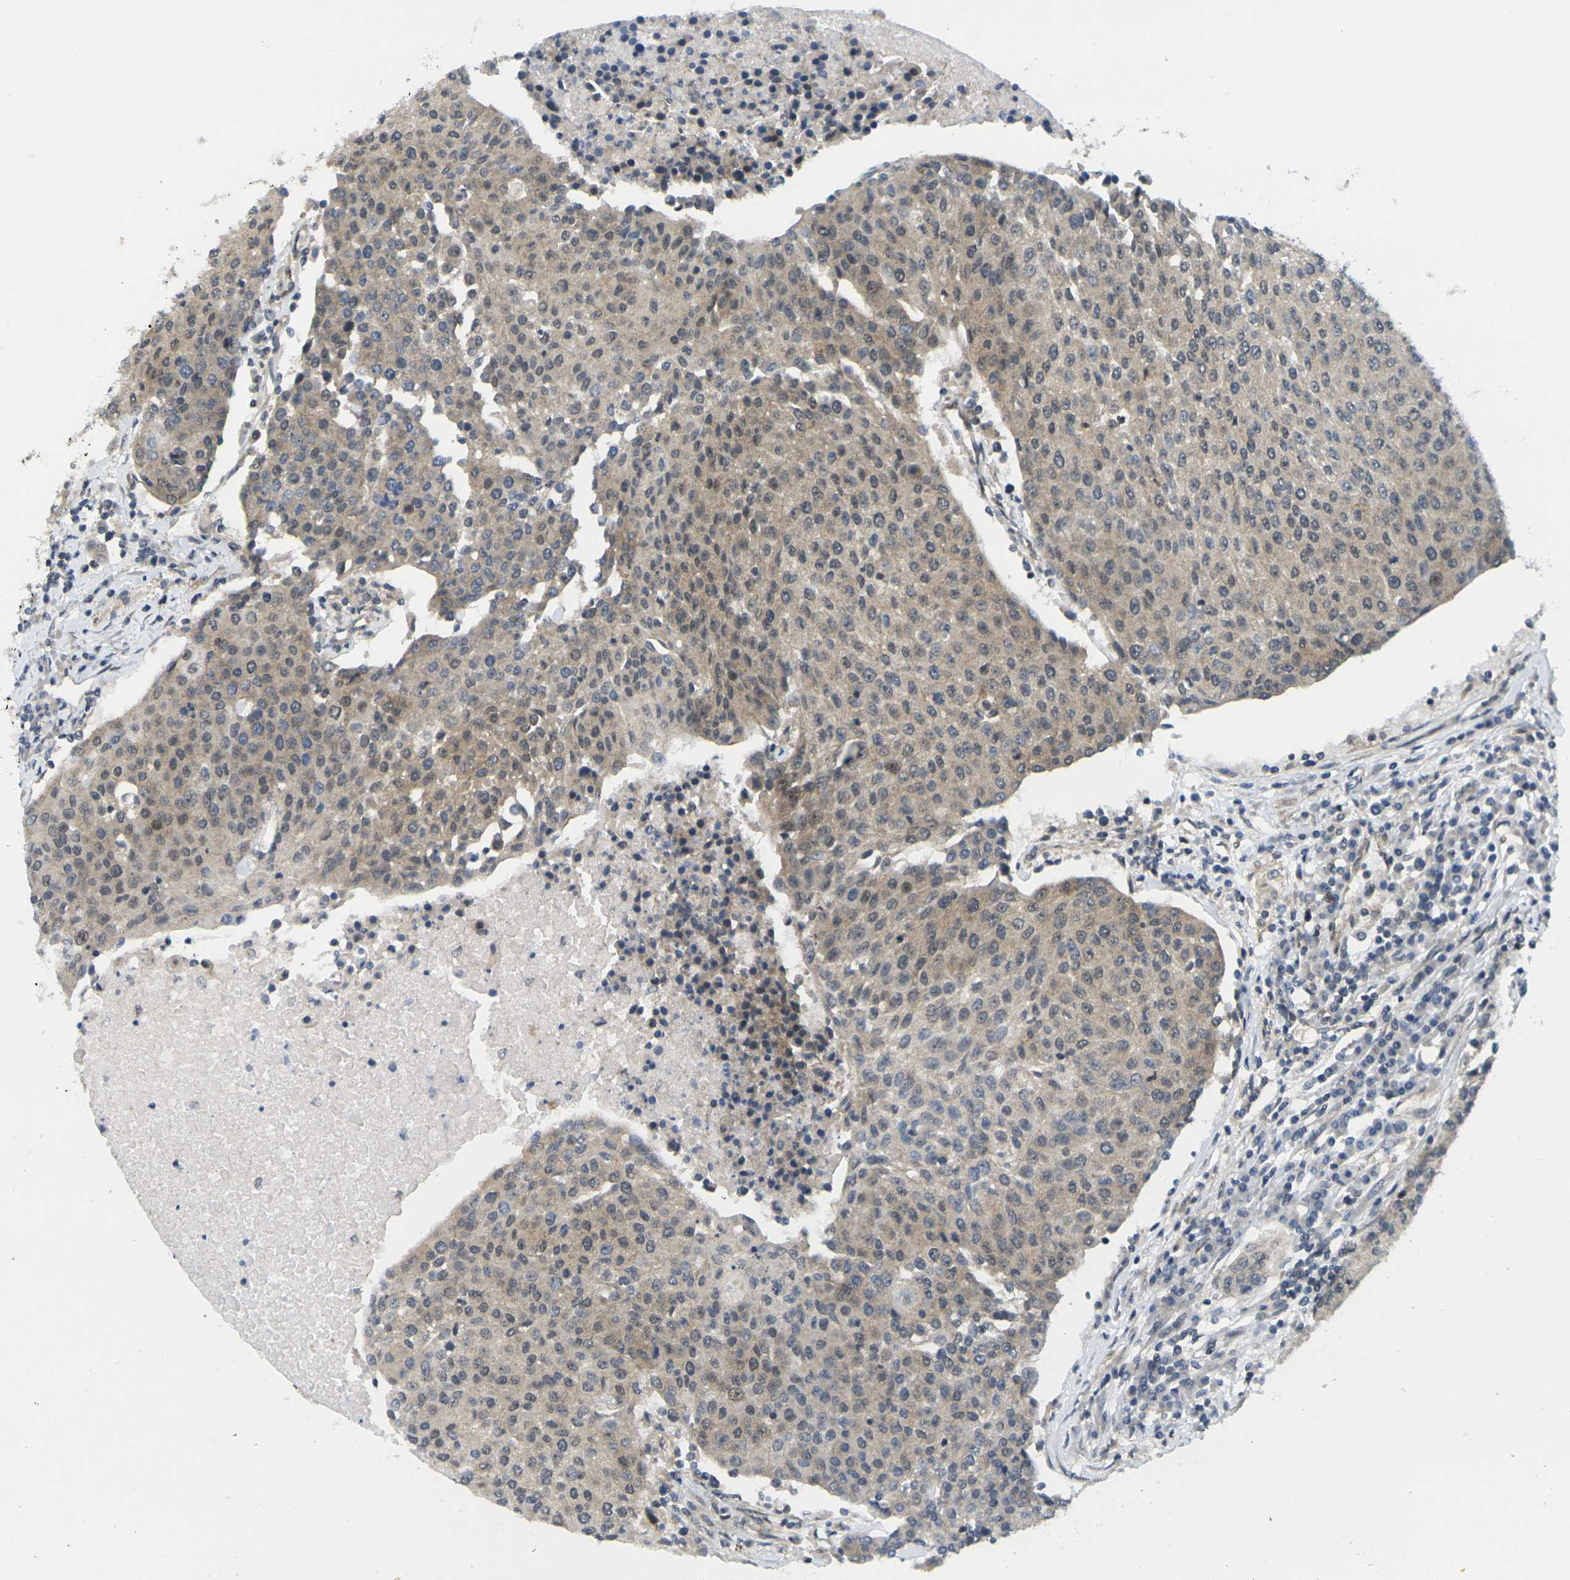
{"staining": {"intensity": "weak", "quantity": "25%-75%", "location": "cytoplasmic/membranous"}, "tissue": "urothelial cancer", "cell_type": "Tumor cells", "image_type": "cancer", "snomed": [{"axis": "morphology", "description": "Urothelial carcinoma, High grade"}, {"axis": "topography", "description": "Urinary bladder"}], "caption": "High-grade urothelial carcinoma stained with a brown dye exhibits weak cytoplasmic/membranous positive expression in approximately 25%-75% of tumor cells.", "gene": "KCTD10", "patient": {"sex": "female", "age": 85}}